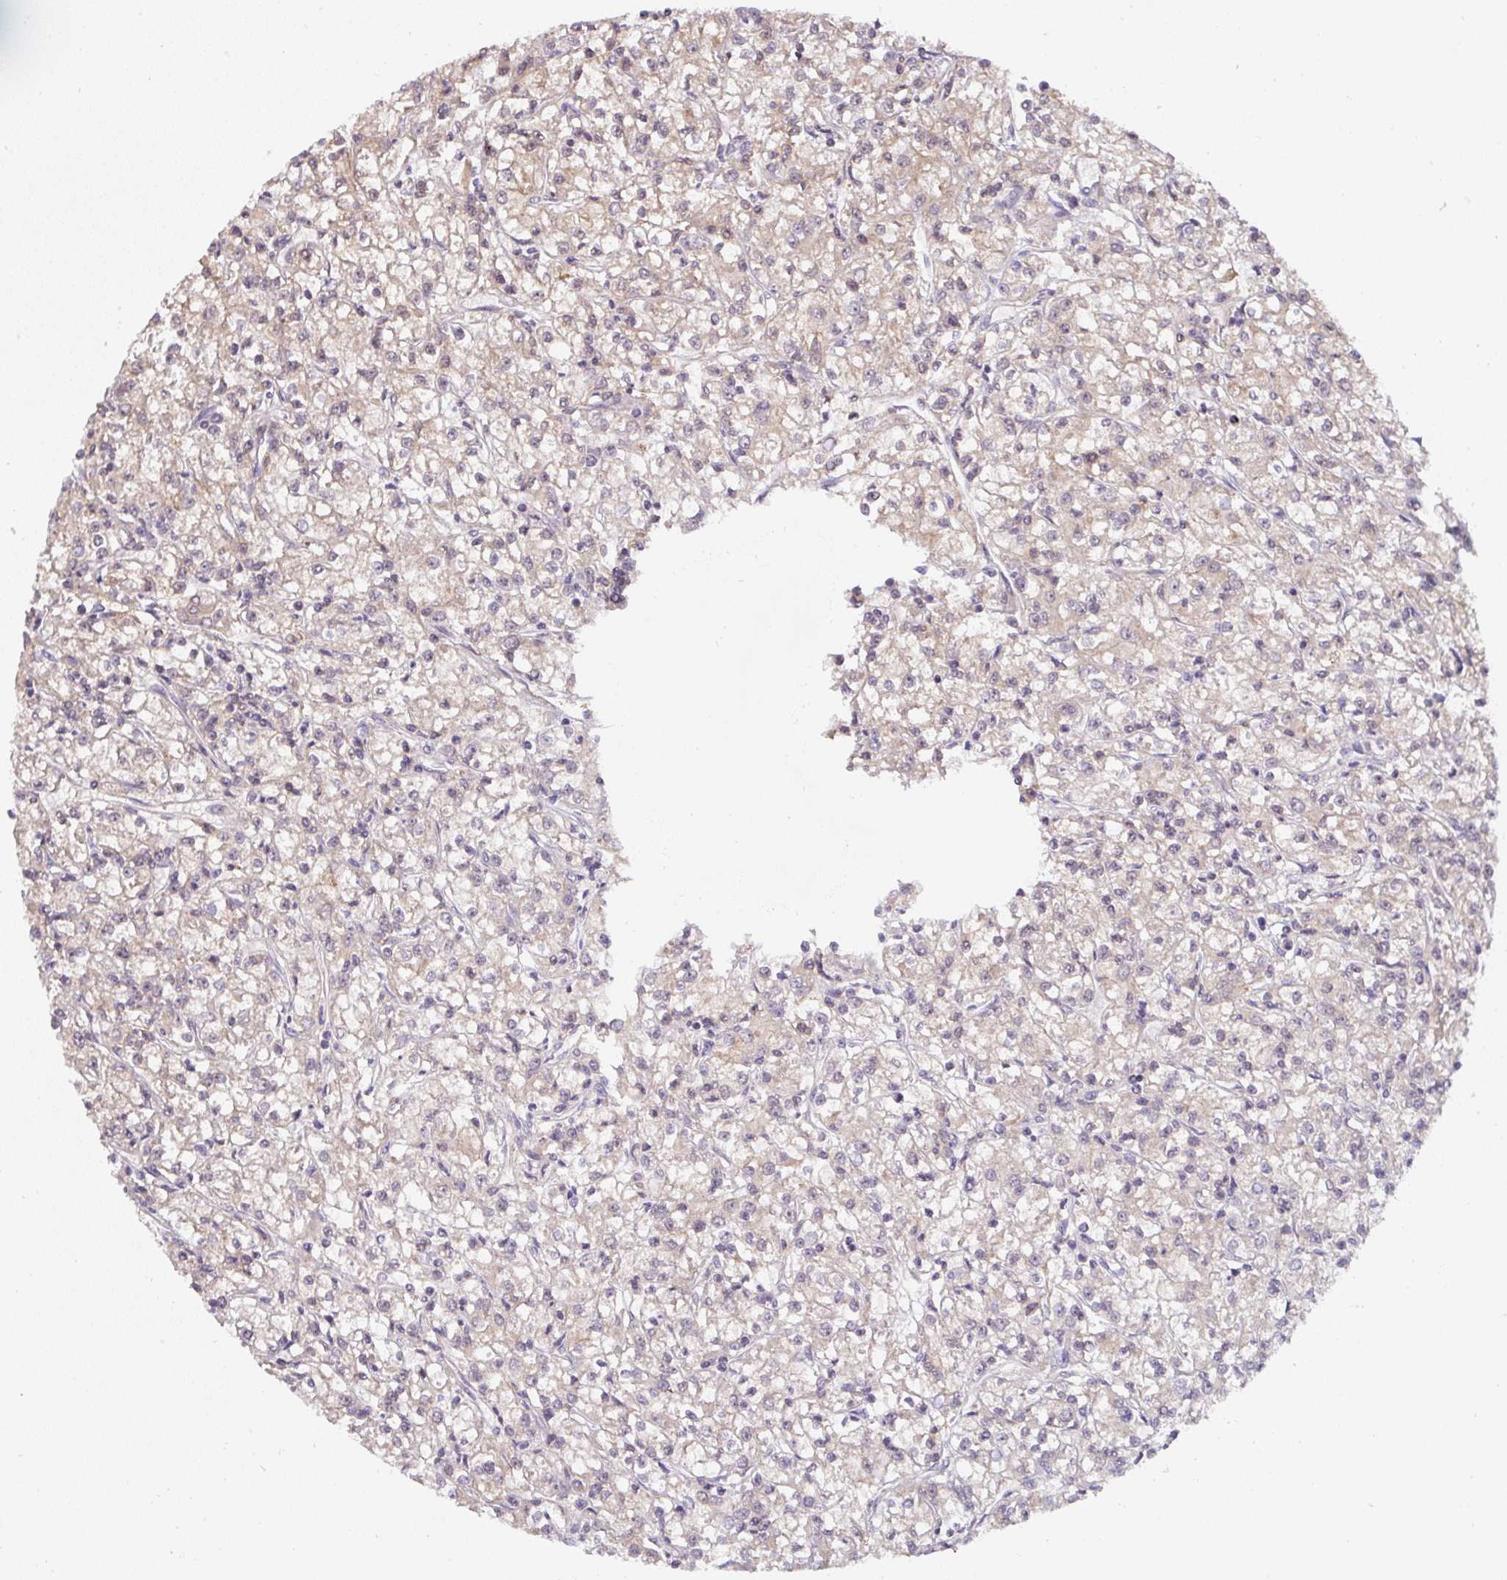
{"staining": {"intensity": "negative", "quantity": "none", "location": "none"}, "tissue": "renal cancer", "cell_type": "Tumor cells", "image_type": "cancer", "snomed": [{"axis": "morphology", "description": "Adenocarcinoma, NOS"}, {"axis": "topography", "description": "Kidney"}], "caption": "The photomicrograph exhibits no significant positivity in tumor cells of adenocarcinoma (renal). The staining is performed using DAB (3,3'-diaminobenzidine) brown chromogen with nuclei counter-stained in using hematoxylin.", "gene": "ST13", "patient": {"sex": "female", "age": 59}}